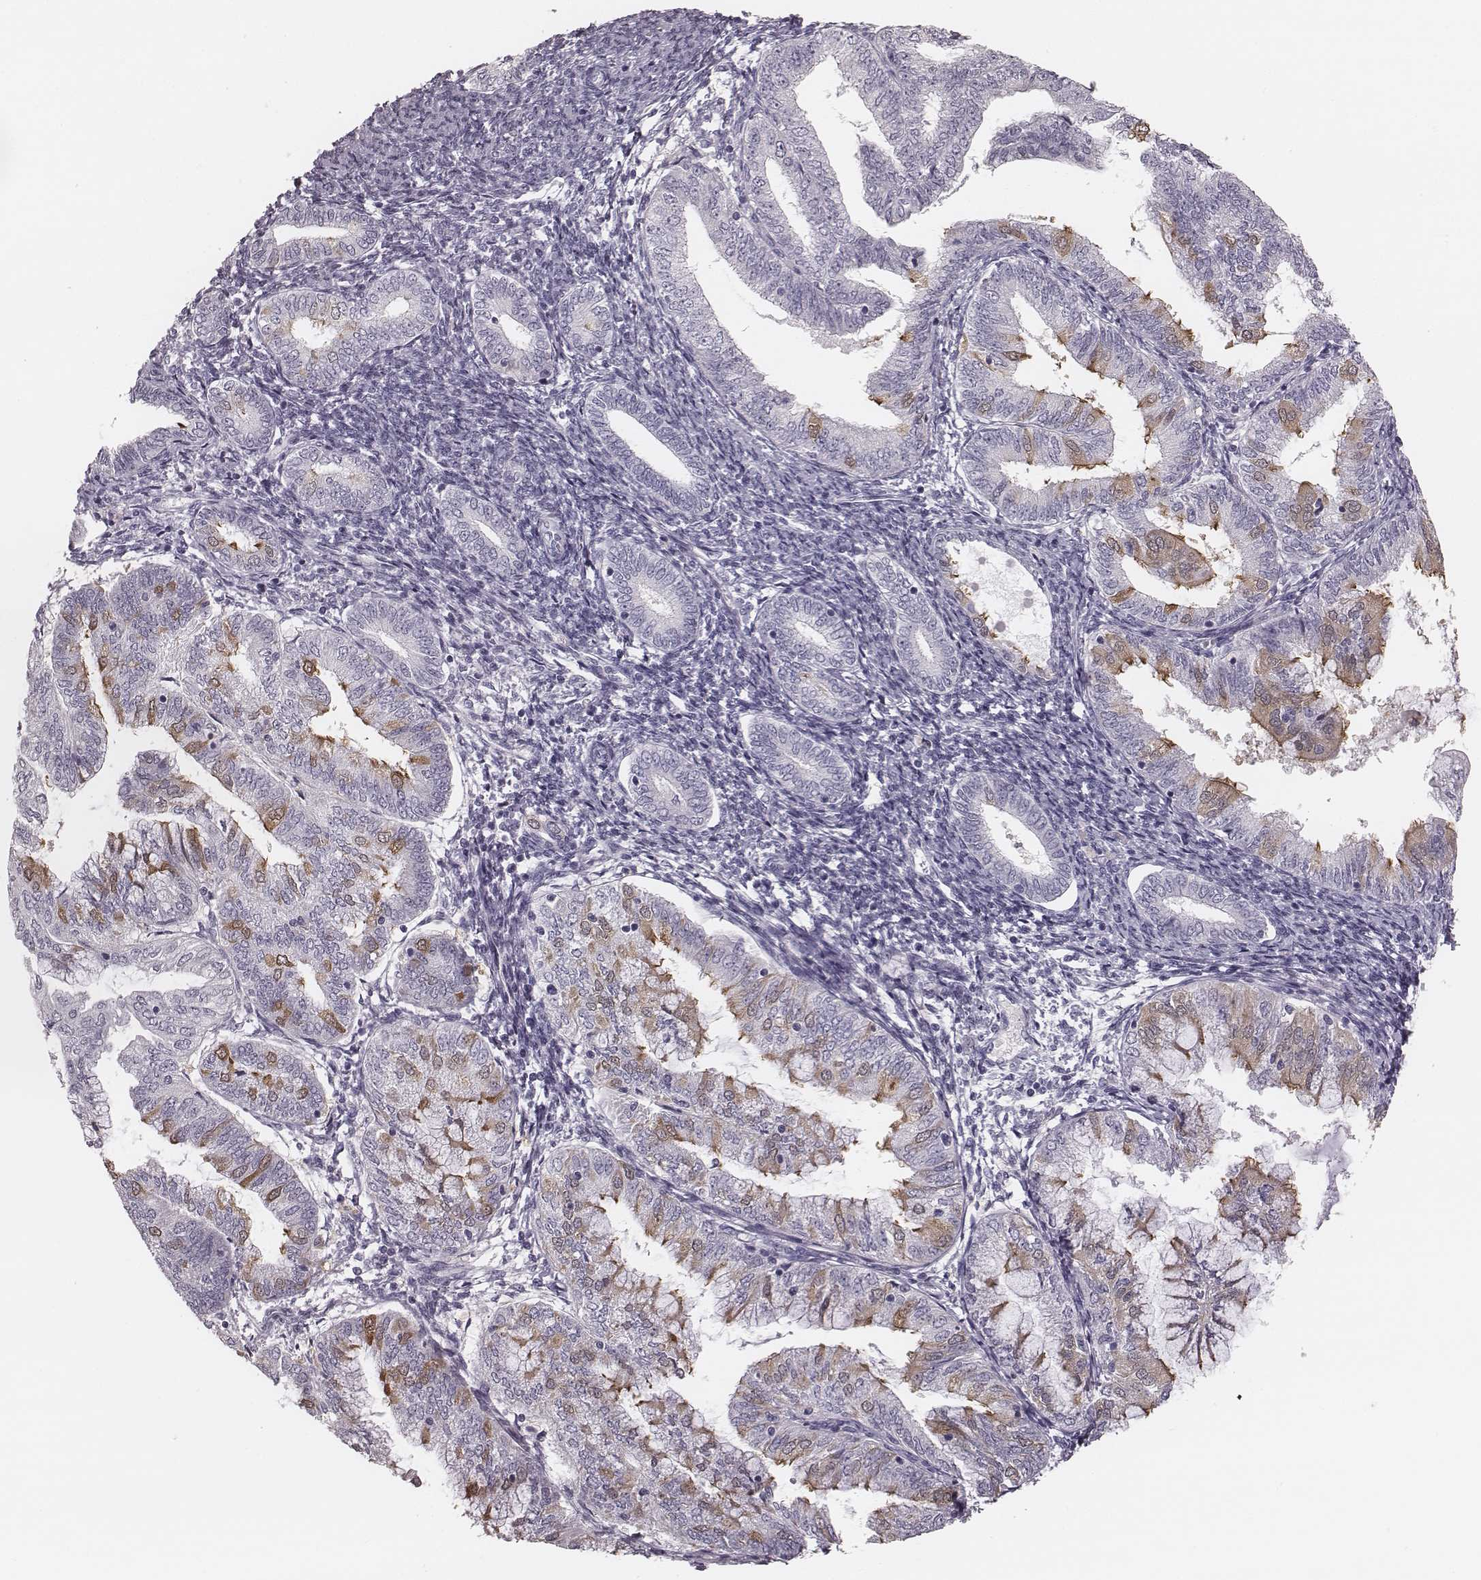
{"staining": {"intensity": "moderate", "quantity": "<25%", "location": "cytoplasmic/membranous"}, "tissue": "endometrial cancer", "cell_type": "Tumor cells", "image_type": "cancer", "snomed": [{"axis": "morphology", "description": "Adenocarcinoma, NOS"}, {"axis": "topography", "description": "Endometrium"}], "caption": "Endometrial cancer (adenocarcinoma) tissue shows moderate cytoplasmic/membranous positivity in approximately <25% of tumor cells, visualized by immunohistochemistry.", "gene": "SPA17", "patient": {"sex": "female", "age": 55}}